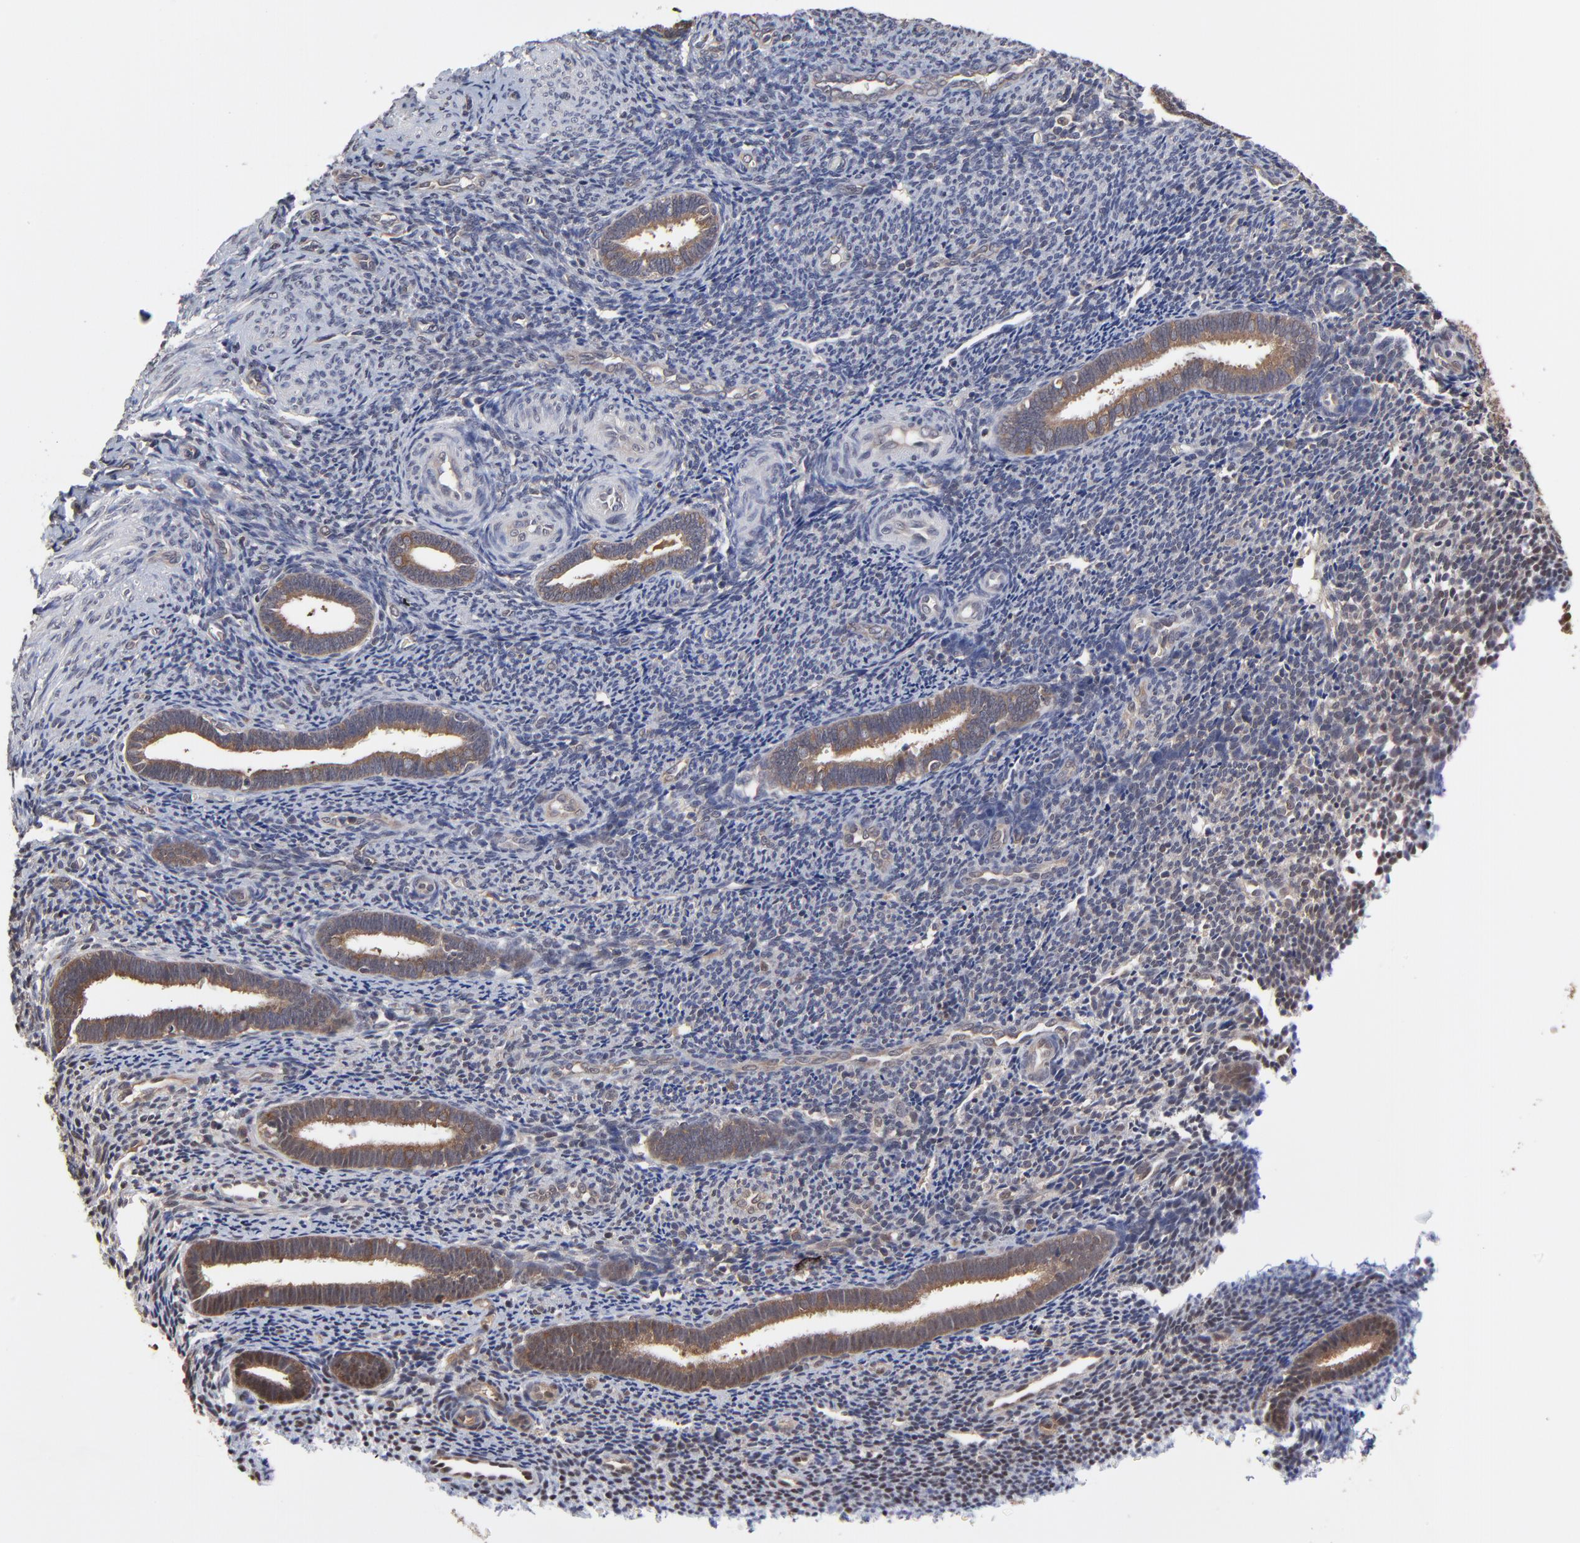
{"staining": {"intensity": "weak", "quantity": ">75%", "location": "cytoplasmic/membranous"}, "tissue": "endometrium", "cell_type": "Cells in endometrial stroma", "image_type": "normal", "snomed": [{"axis": "morphology", "description": "Normal tissue, NOS"}, {"axis": "topography", "description": "Endometrium"}], "caption": "The immunohistochemical stain shows weak cytoplasmic/membranous expression in cells in endometrial stroma of normal endometrium.", "gene": "CCT2", "patient": {"sex": "female", "age": 27}}